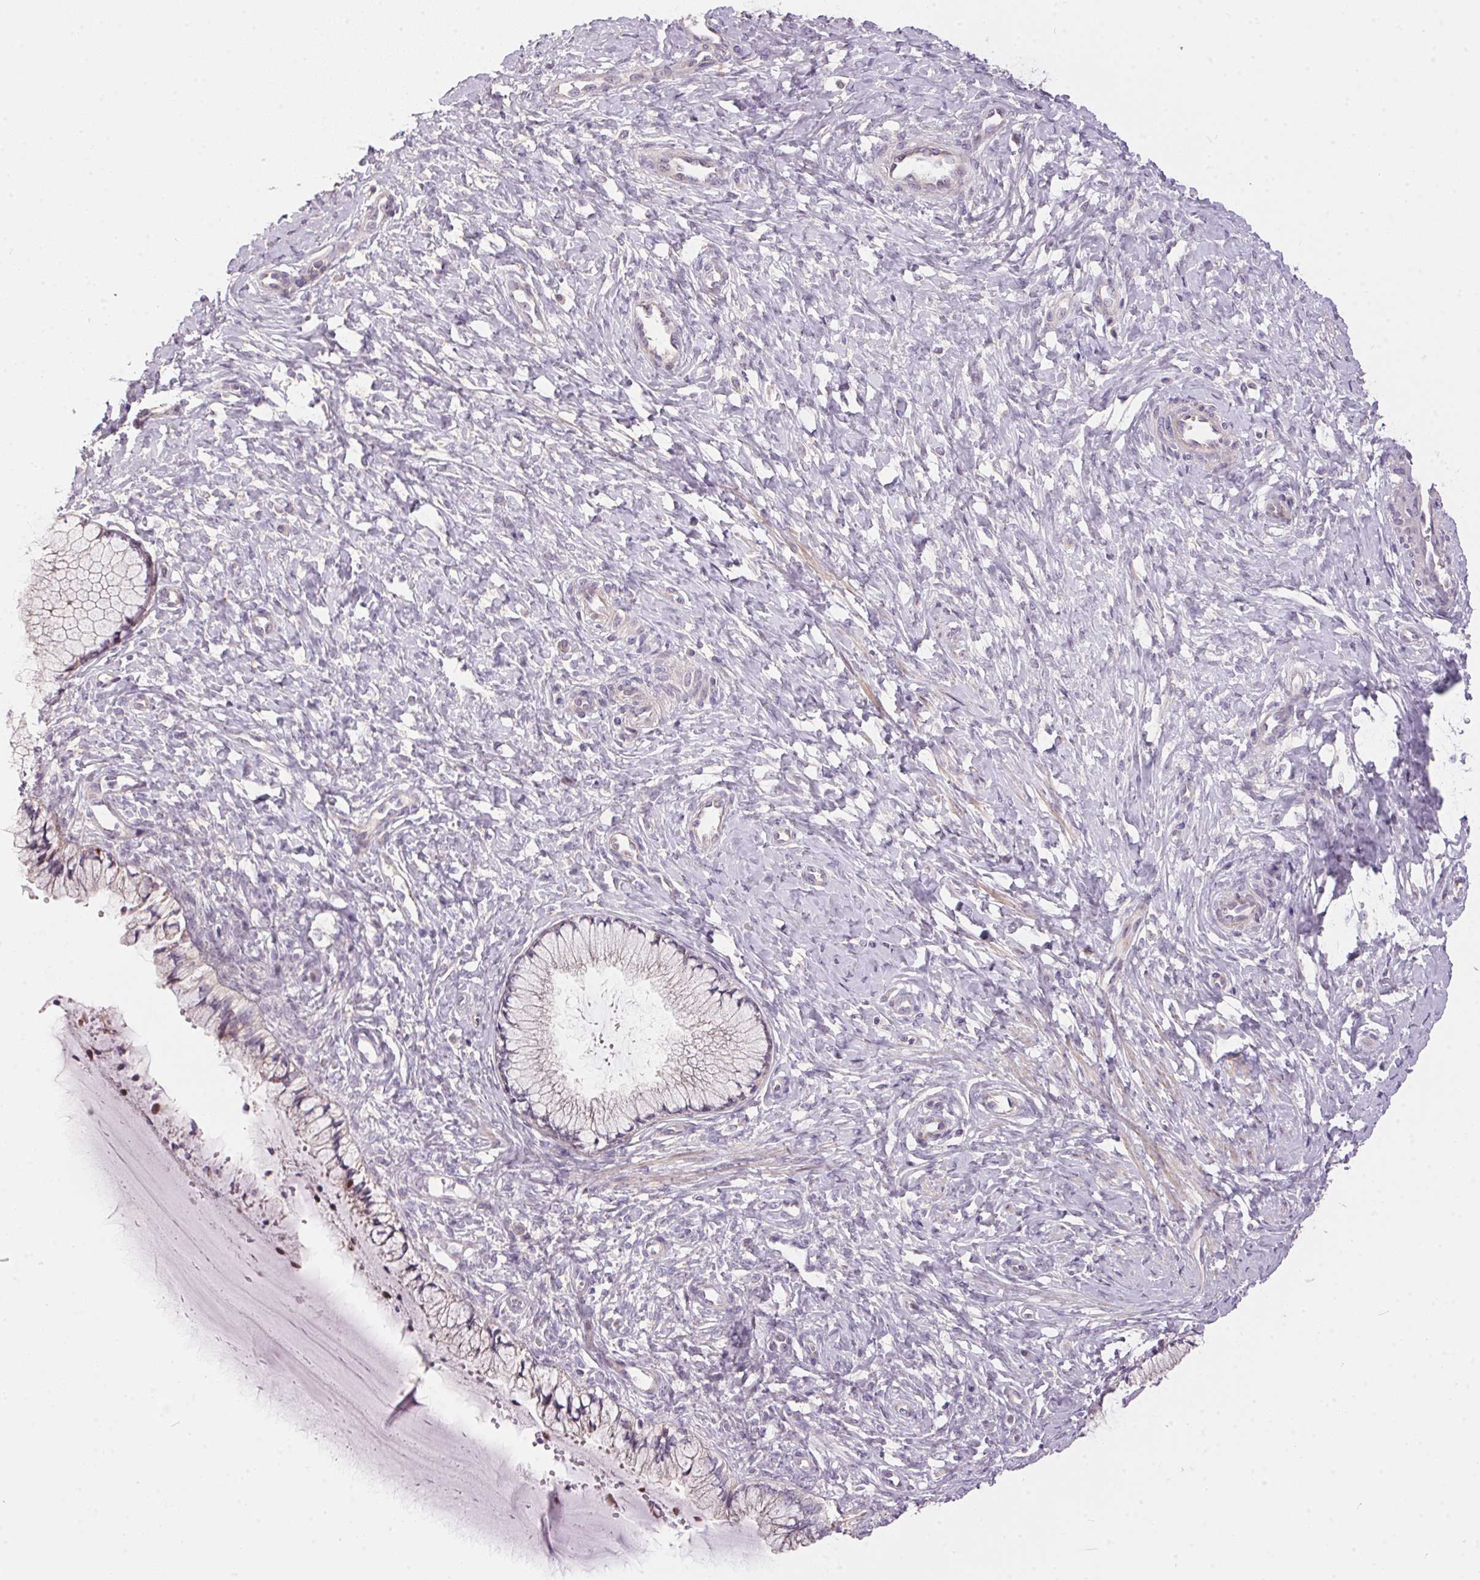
{"staining": {"intensity": "weak", "quantity": "<25%", "location": "cytoplasmic/membranous"}, "tissue": "cervix", "cell_type": "Glandular cells", "image_type": "normal", "snomed": [{"axis": "morphology", "description": "Normal tissue, NOS"}, {"axis": "topography", "description": "Cervix"}], "caption": "DAB (3,3'-diaminobenzidine) immunohistochemical staining of benign cervix reveals no significant staining in glandular cells.", "gene": "UNC13B", "patient": {"sex": "female", "age": 37}}